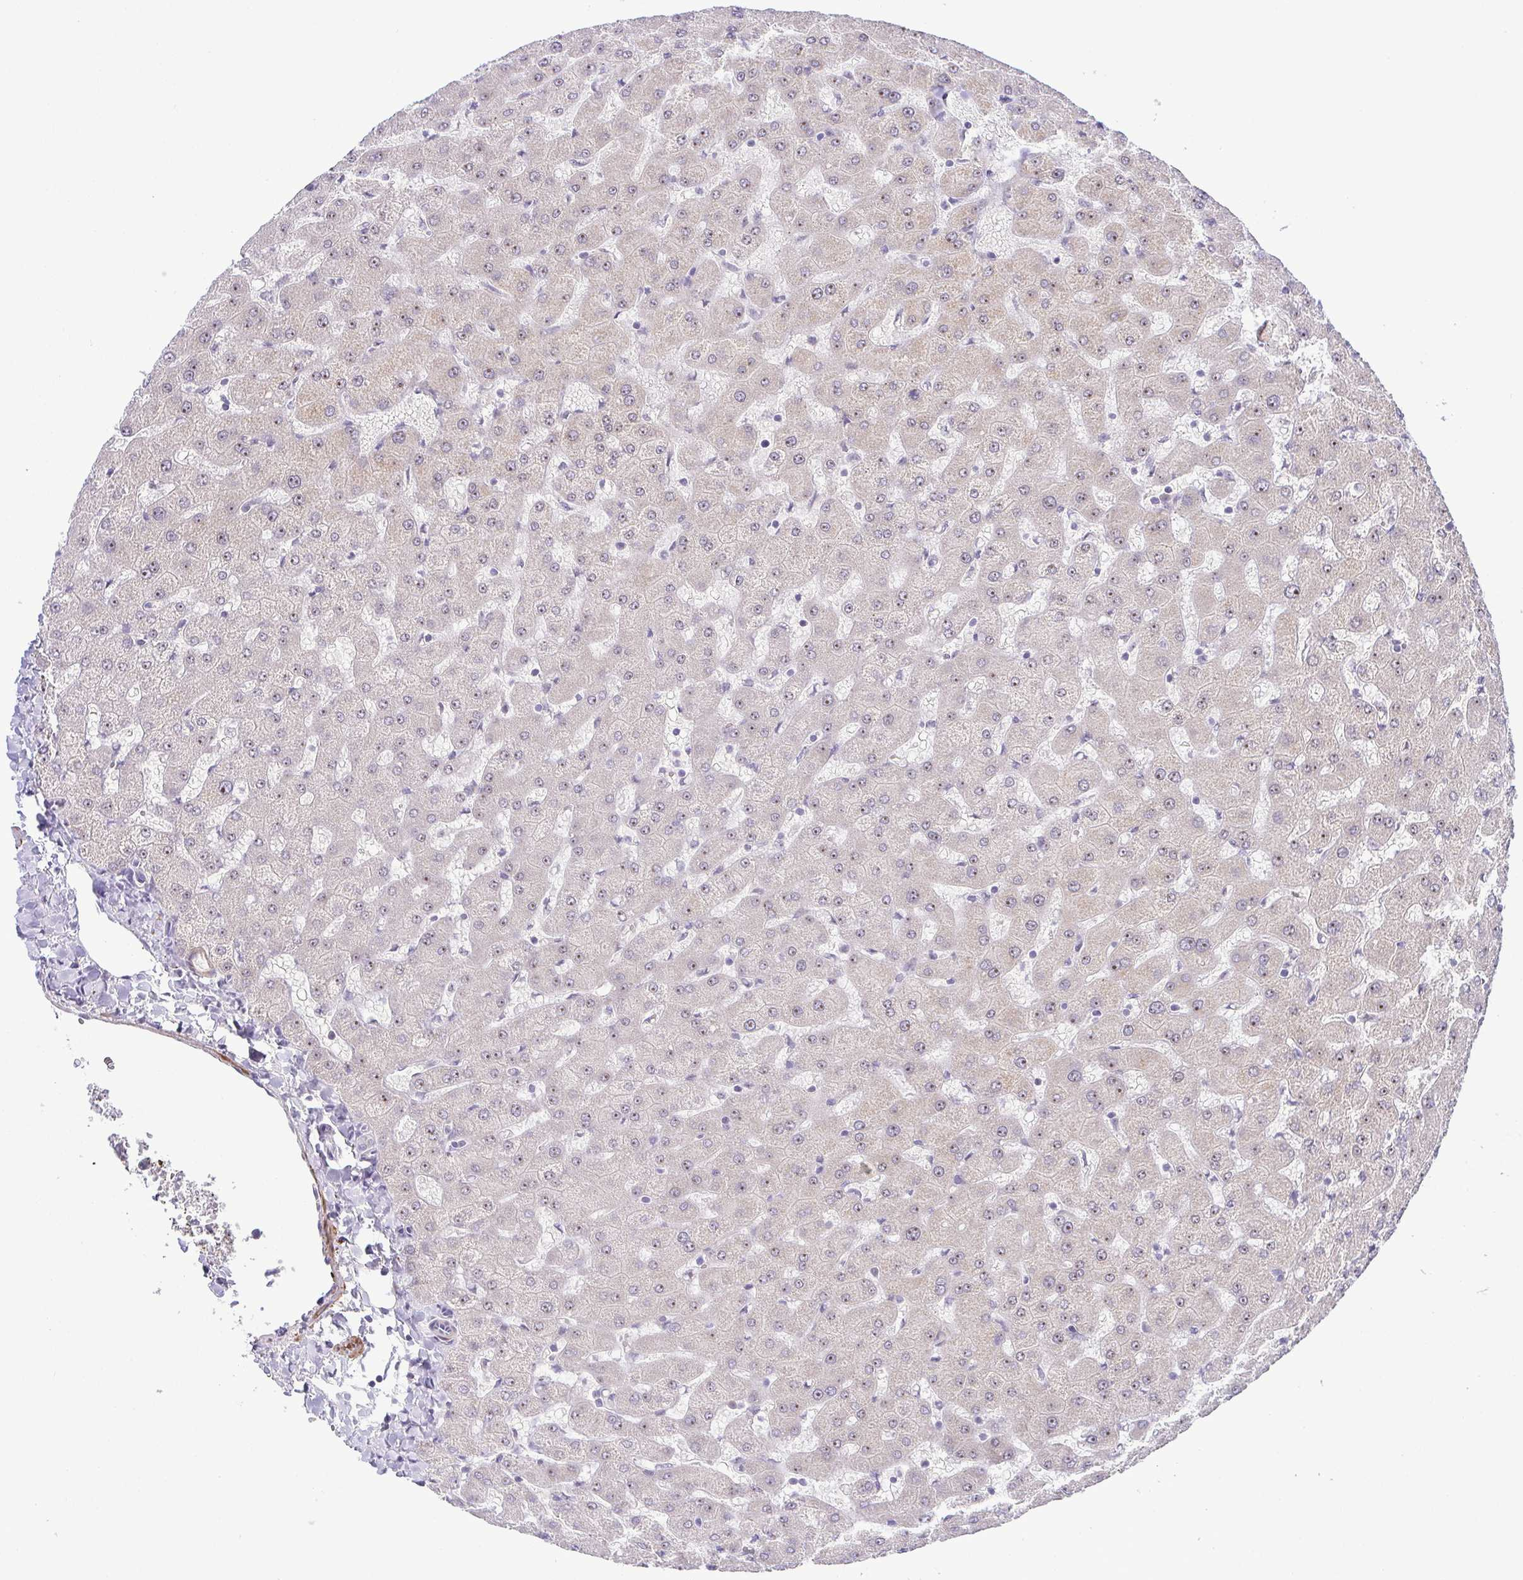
{"staining": {"intensity": "negative", "quantity": "none", "location": "none"}, "tissue": "liver", "cell_type": "Cholangiocytes", "image_type": "normal", "snomed": [{"axis": "morphology", "description": "Normal tissue, NOS"}, {"axis": "topography", "description": "Liver"}], "caption": "IHC image of unremarkable liver: human liver stained with DAB shows no significant protein staining in cholangiocytes.", "gene": "RSL24D1", "patient": {"sex": "female", "age": 63}}